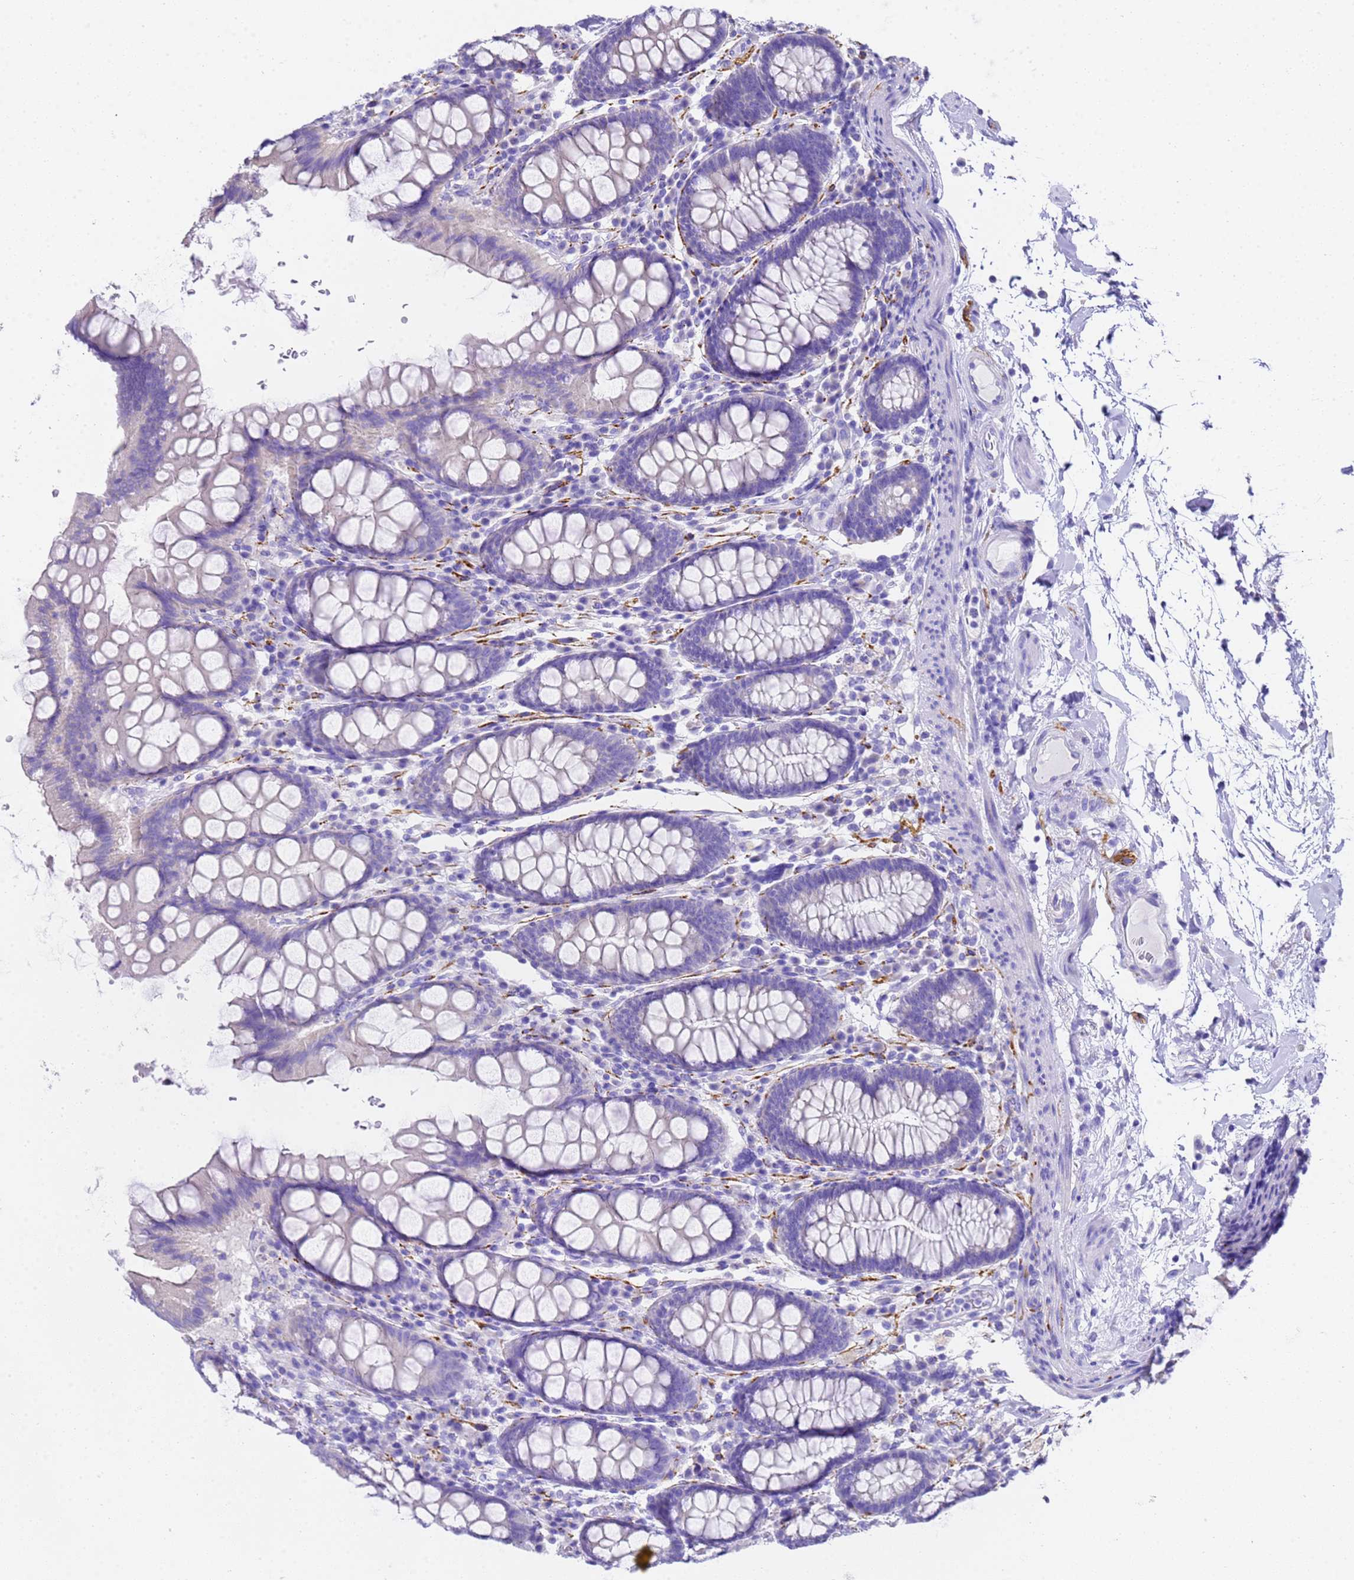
{"staining": {"intensity": "negative", "quantity": "none", "location": "none"}, "tissue": "colon", "cell_type": "Endothelial cells", "image_type": "normal", "snomed": [{"axis": "morphology", "description": "Normal tissue, NOS"}, {"axis": "topography", "description": "Colon"}], "caption": "Benign colon was stained to show a protein in brown. There is no significant staining in endothelial cells. (IHC, brightfield microscopy, high magnification).", "gene": "FAM72A", "patient": {"sex": "female", "age": 79}}